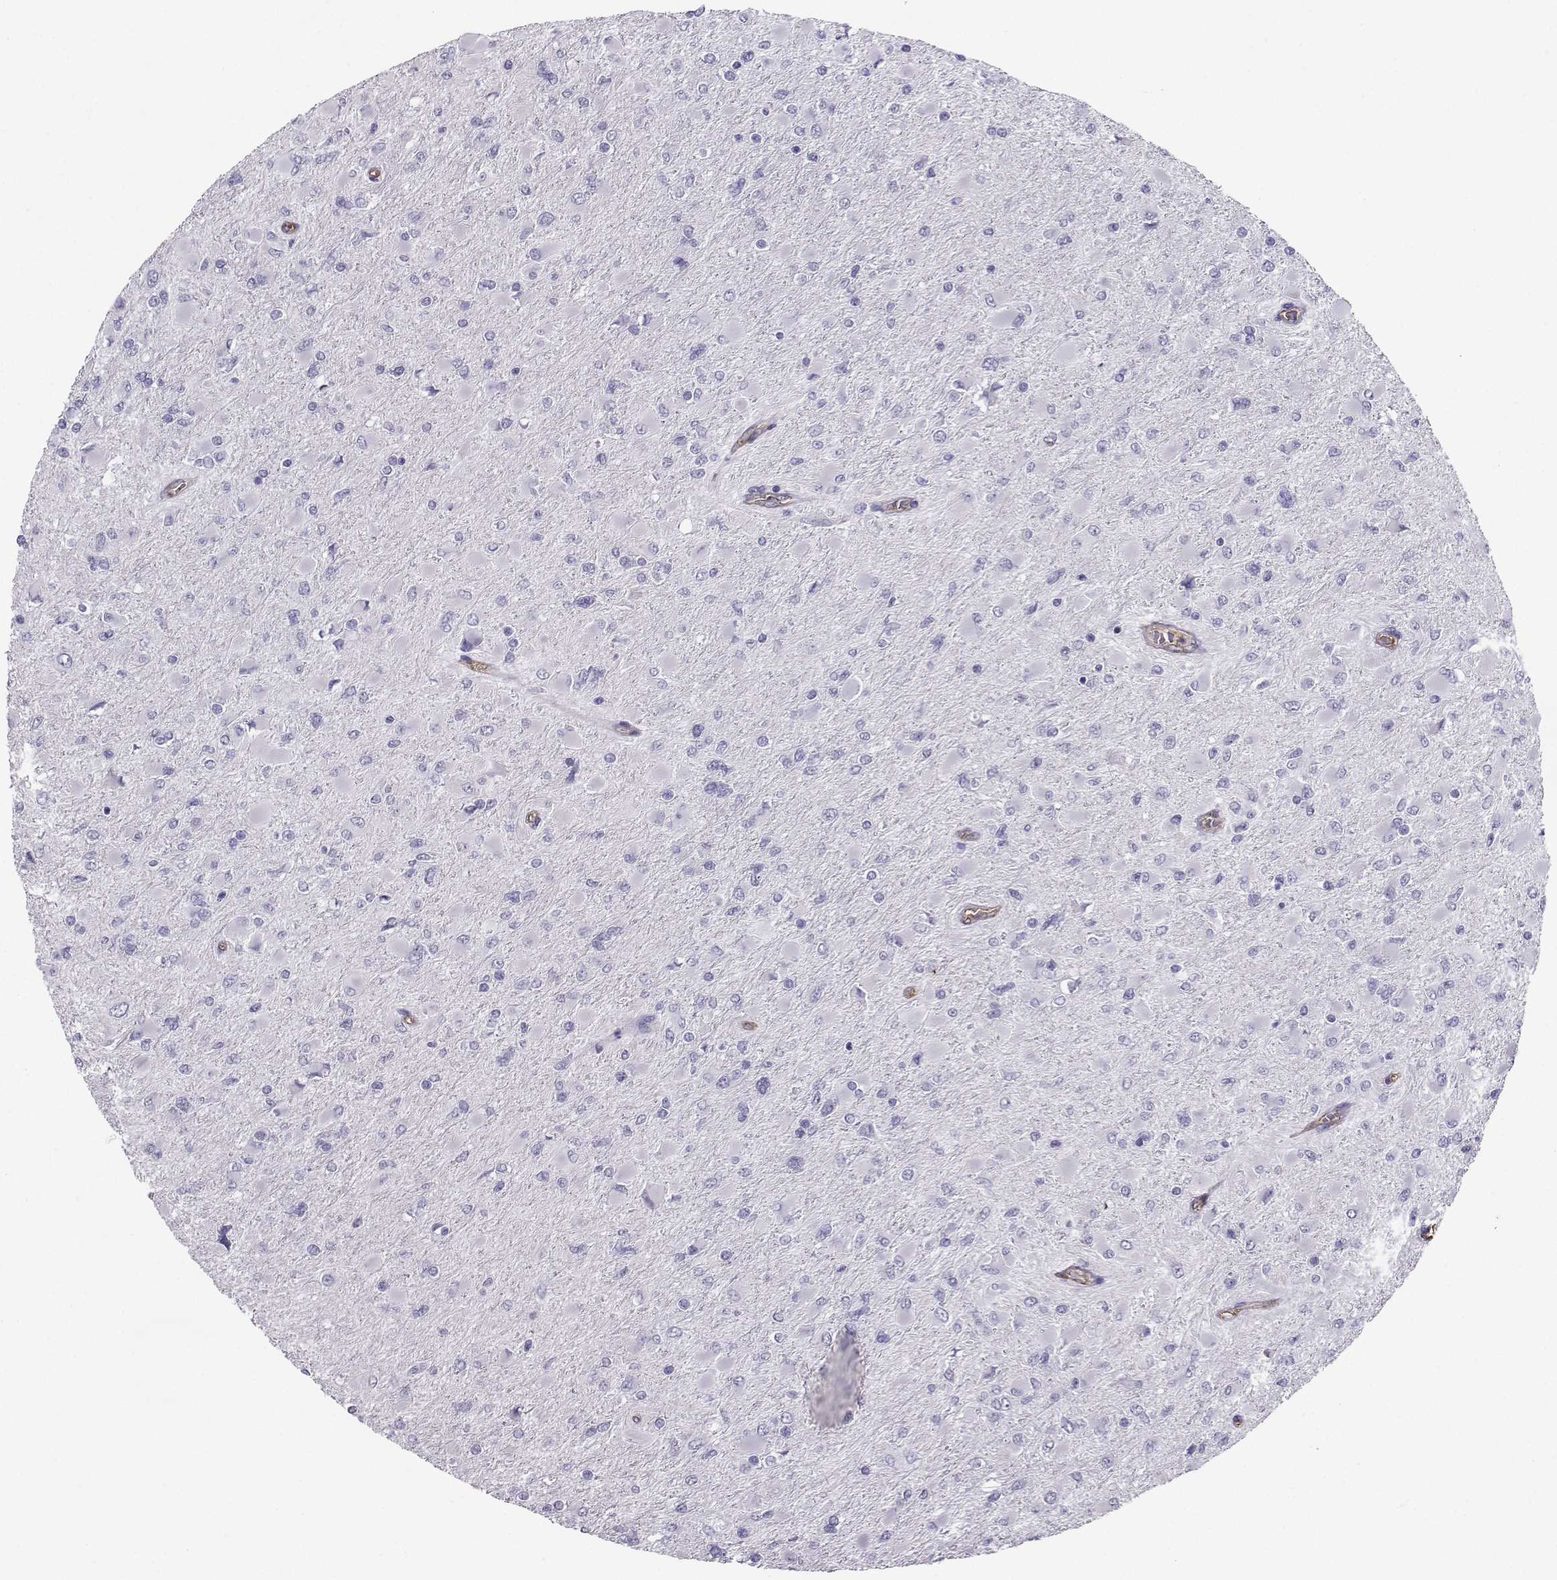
{"staining": {"intensity": "negative", "quantity": "none", "location": "none"}, "tissue": "glioma", "cell_type": "Tumor cells", "image_type": "cancer", "snomed": [{"axis": "morphology", "description": "Glioma, malignant, High grade"}, {"axis": "topography", "description": "Cerebral cortex"}], "caption": "The micrograph exhibits no staining of tumor cells in malignant high-grade glioma. (DAB (3,3'-diaminobenzidine) immunohistochemistry, high magnification).", "gene": "CLUL1", "patient": {"sex": "female", "age": 36}}